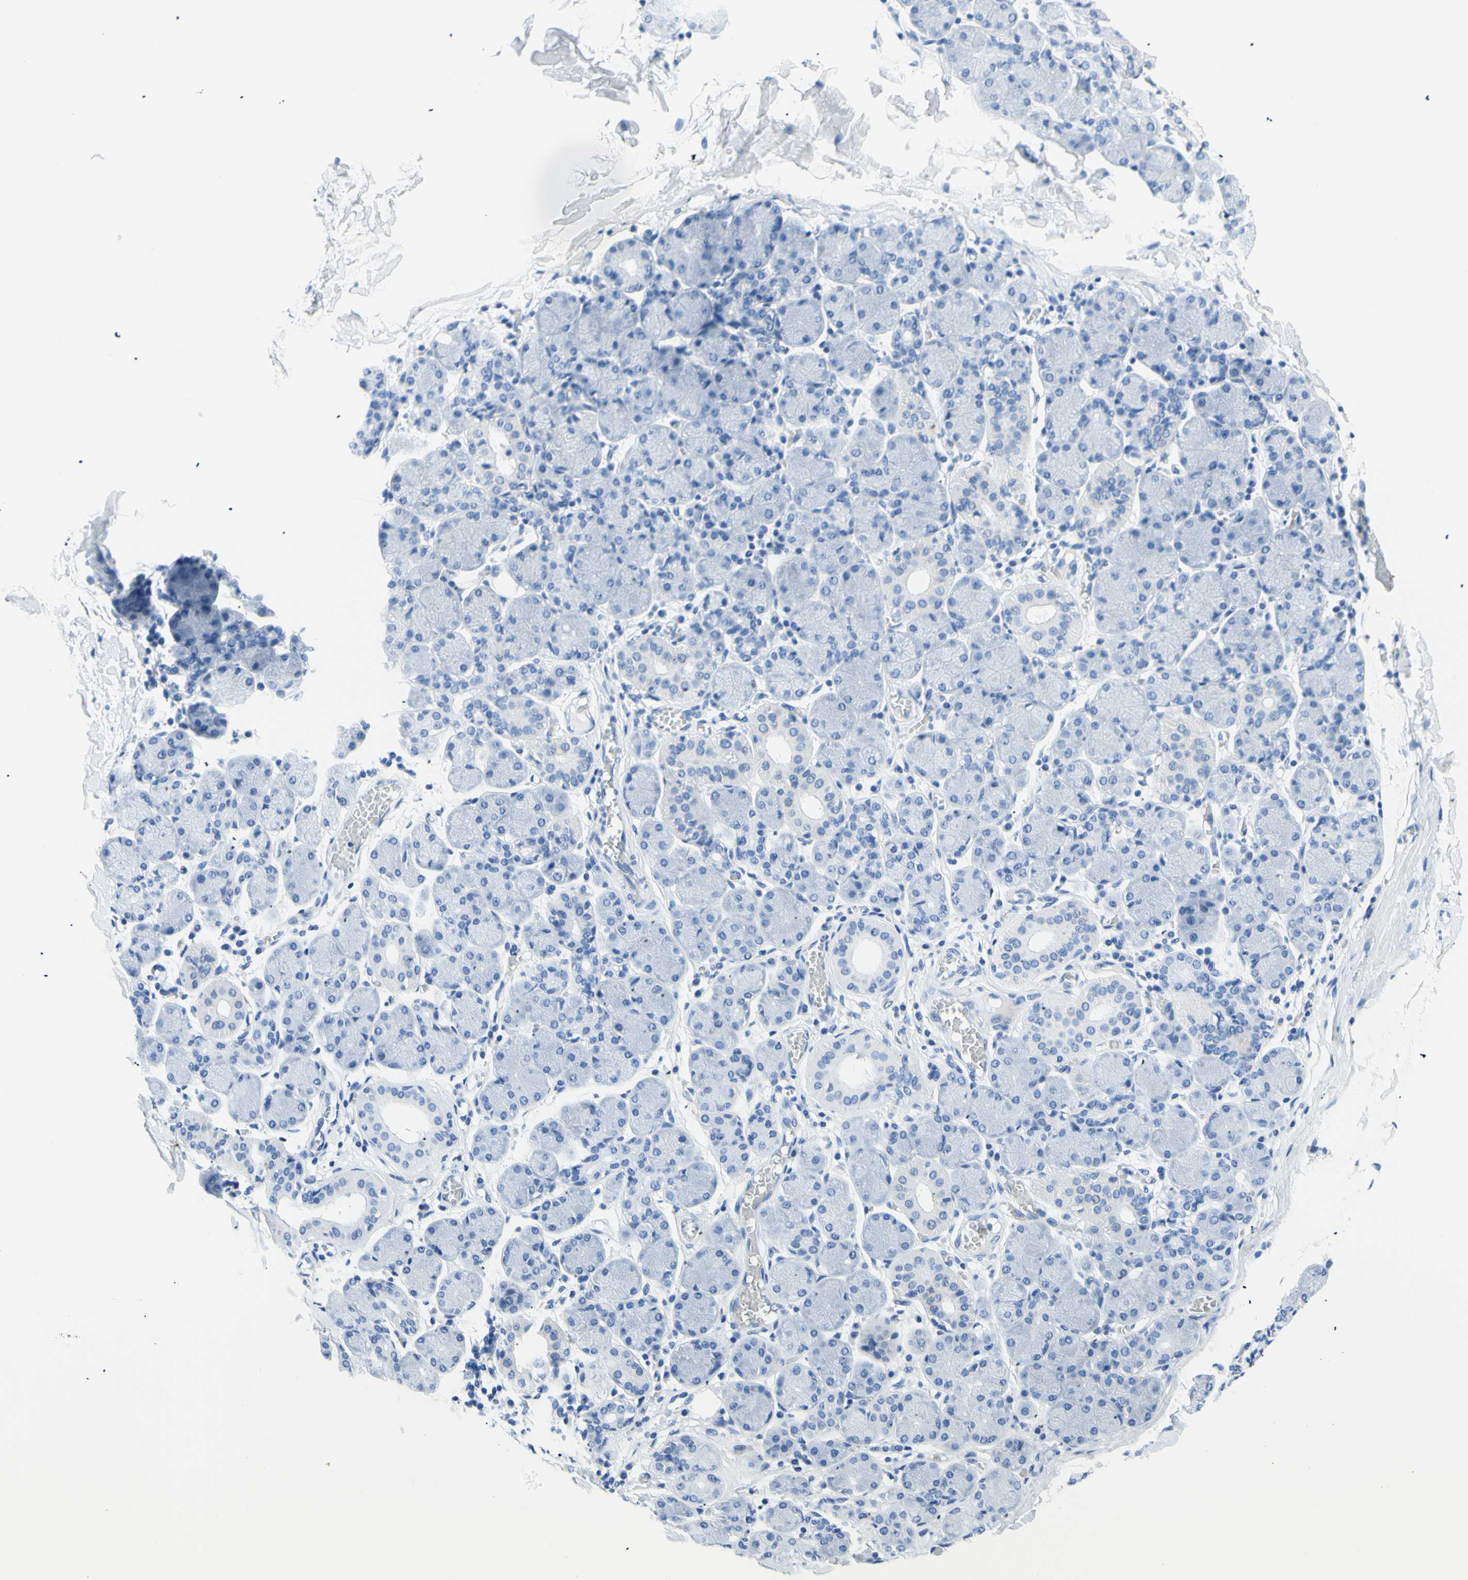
{"staining": {"intensity": "negative", "quantity": "none", "location": "none"}, "tissue": "salivary gland", "cell_type": "Glandular cells", "image_type": "normal", "snomed": [{"axis": "morphology", "description": "Normal tissue, NOS"}, {"axis": "topography", "description": "Salivary gland"}], "caption": "Glandular cells show no significant protein positivity in benign salivary gland.", "gene": "MYH2", "patient": {"sex": "female", "age": 24}}